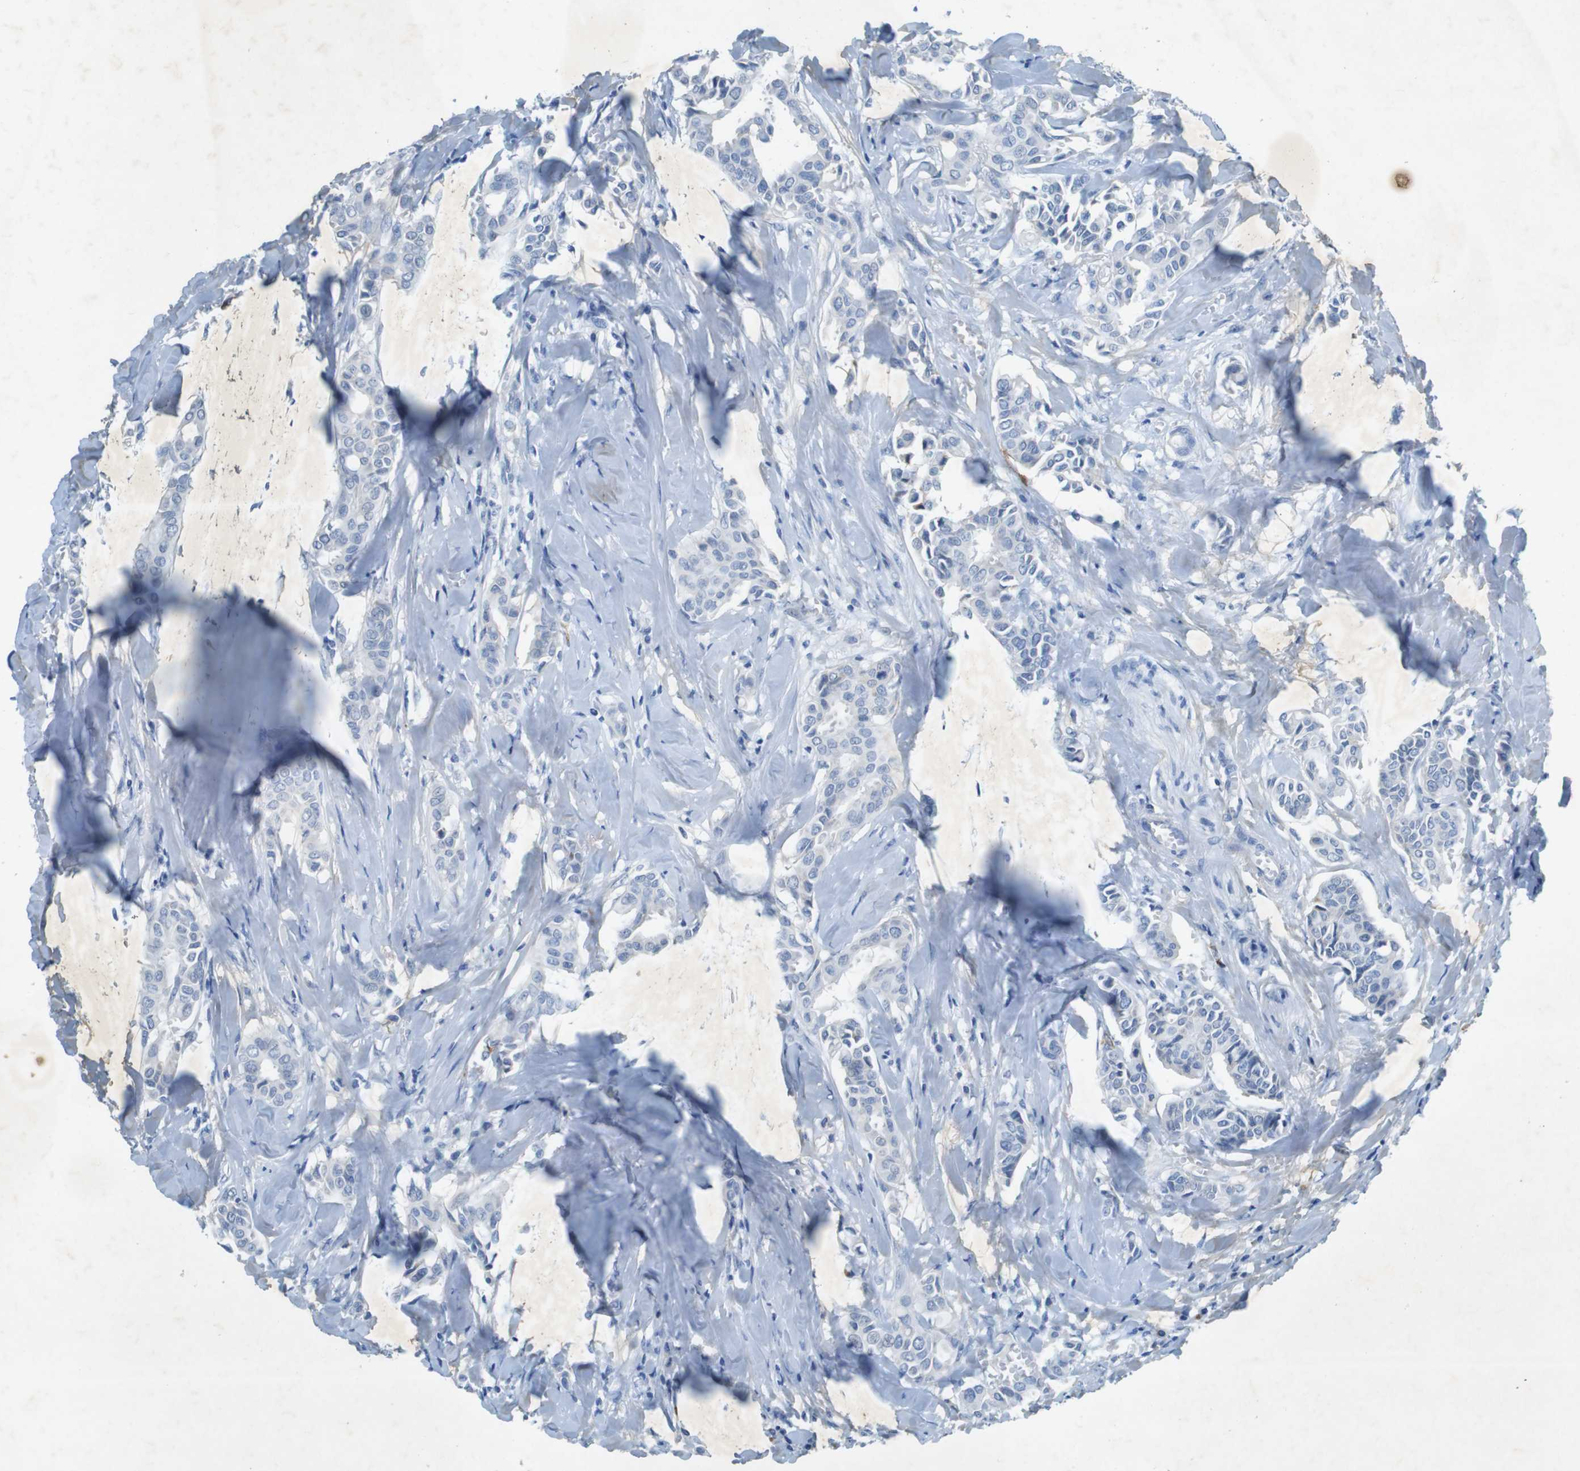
{"staining": {"intensity": "negative", "quantity": "none", "location": "none"}, "tissue": "head and neck cancer", "cell_type": "Tumor cells", "image_type": "cancer", "snomed": [{"axis": "morphology", "description": "Adenocarcinoma, NOS"}, {"axis": "topography", "description": "Salivary gland"}, {"axis": "topography", "description": "Head-Neck"}], "caption": "Tumor cells show no significant protein expression in head and neck cancer (adenocarcinoma).", "gene": "CD320", "patient": {"sex": "female", "age": 59}}